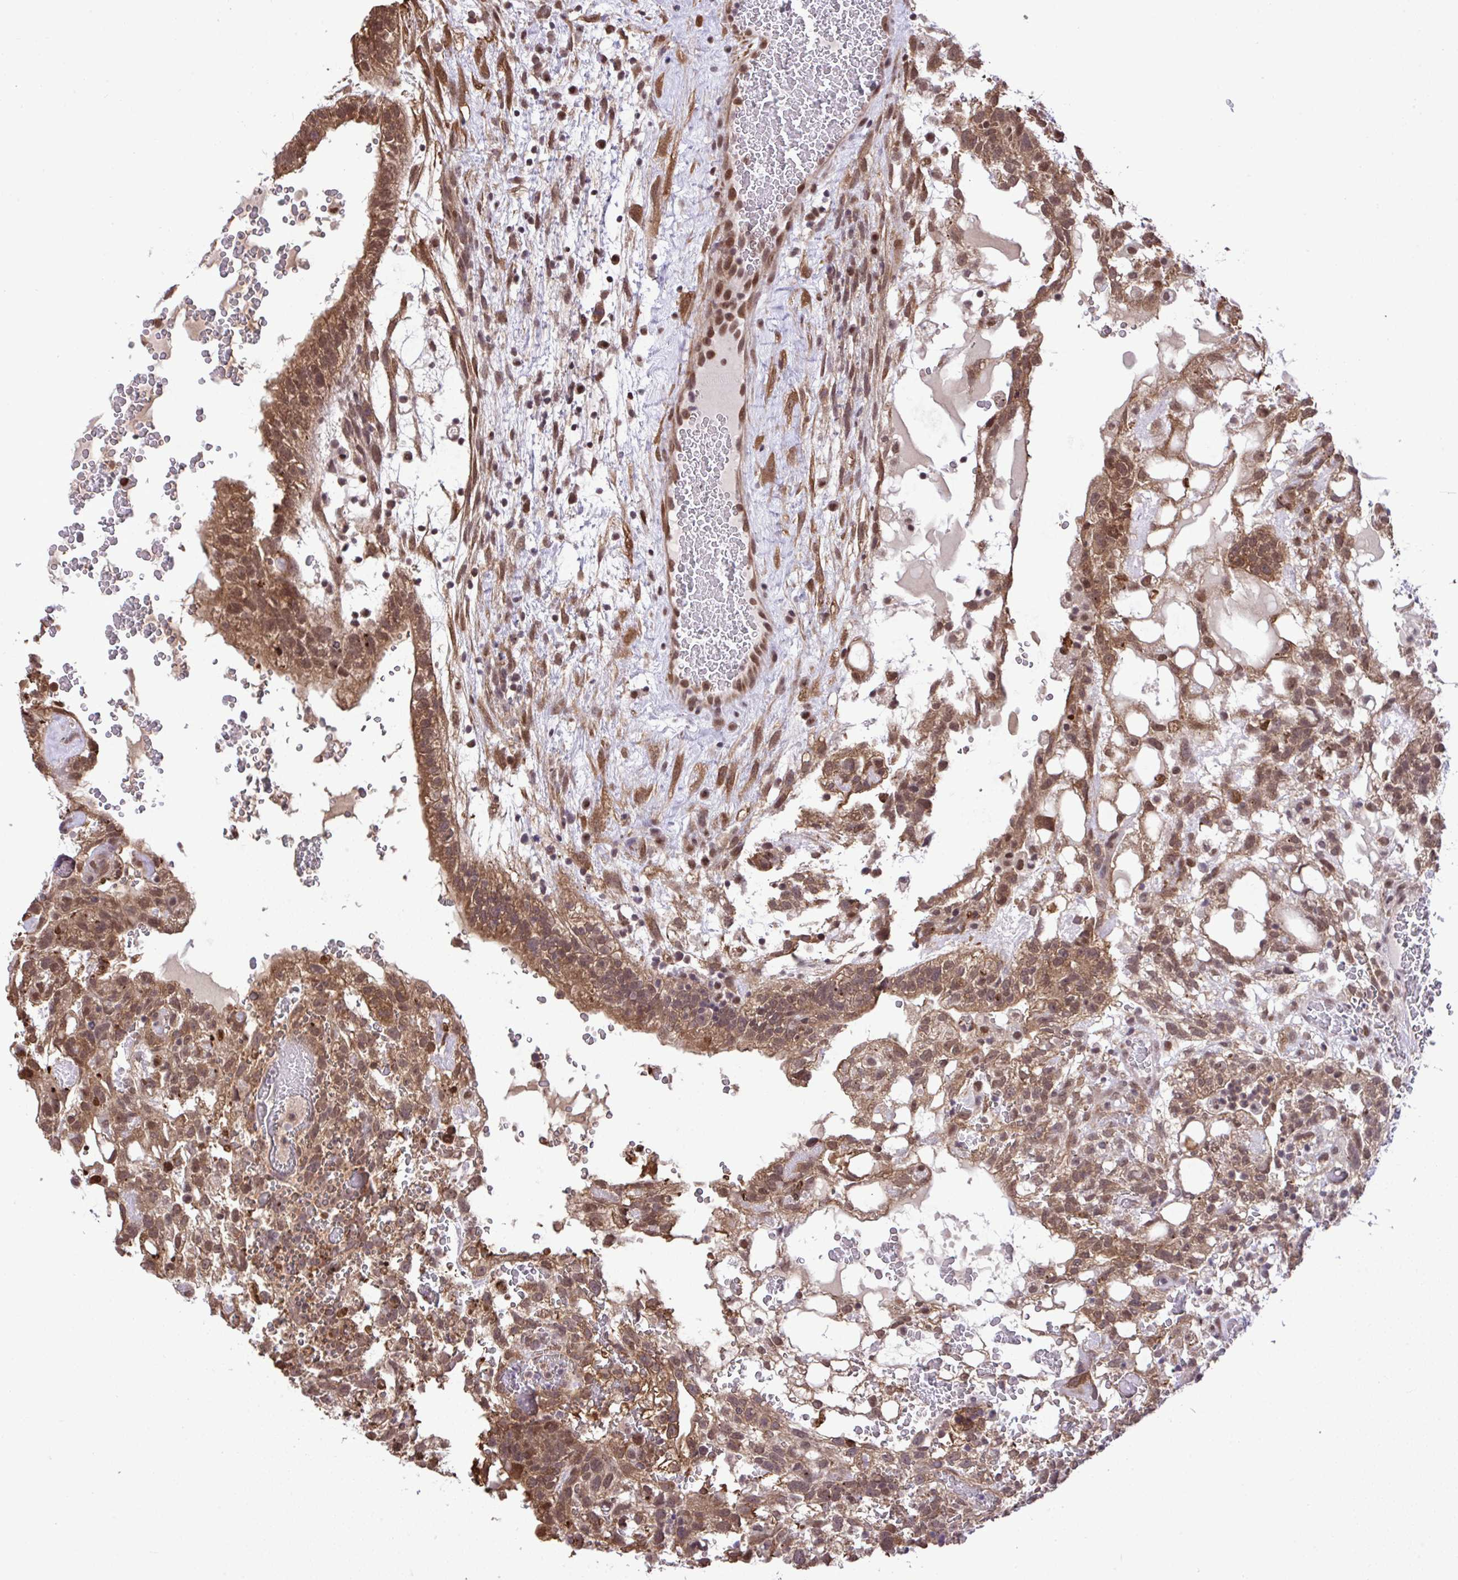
{"staining": {"intensity": "moderate", "quantity": ">75%", "location": "cytoplasmic/membranous,nuclear"}, "tissue": "testis cancer", "cell_type": "Tumor cells", "image_type": "cancer", "snomed": [{"axis": "morphology", "description": "Normal tissue, NOS"}, {"axis": "morphology", "description": "Carcinoma, Embryonal, NOS"}, {"axis": "topography", "description": "Testis"}], "caption": "A brown stain highlights moderate cytoplasmic/membranous and nuclear staining of a protein in testis embryonal carcinoma tumor cells. (Stains: DAB in brown, nuclei in blue, Microscopy: brightfield microscopy at high magnification).", "gene": "GLIS3", "patient": {"sex": "male", "age": 32}}